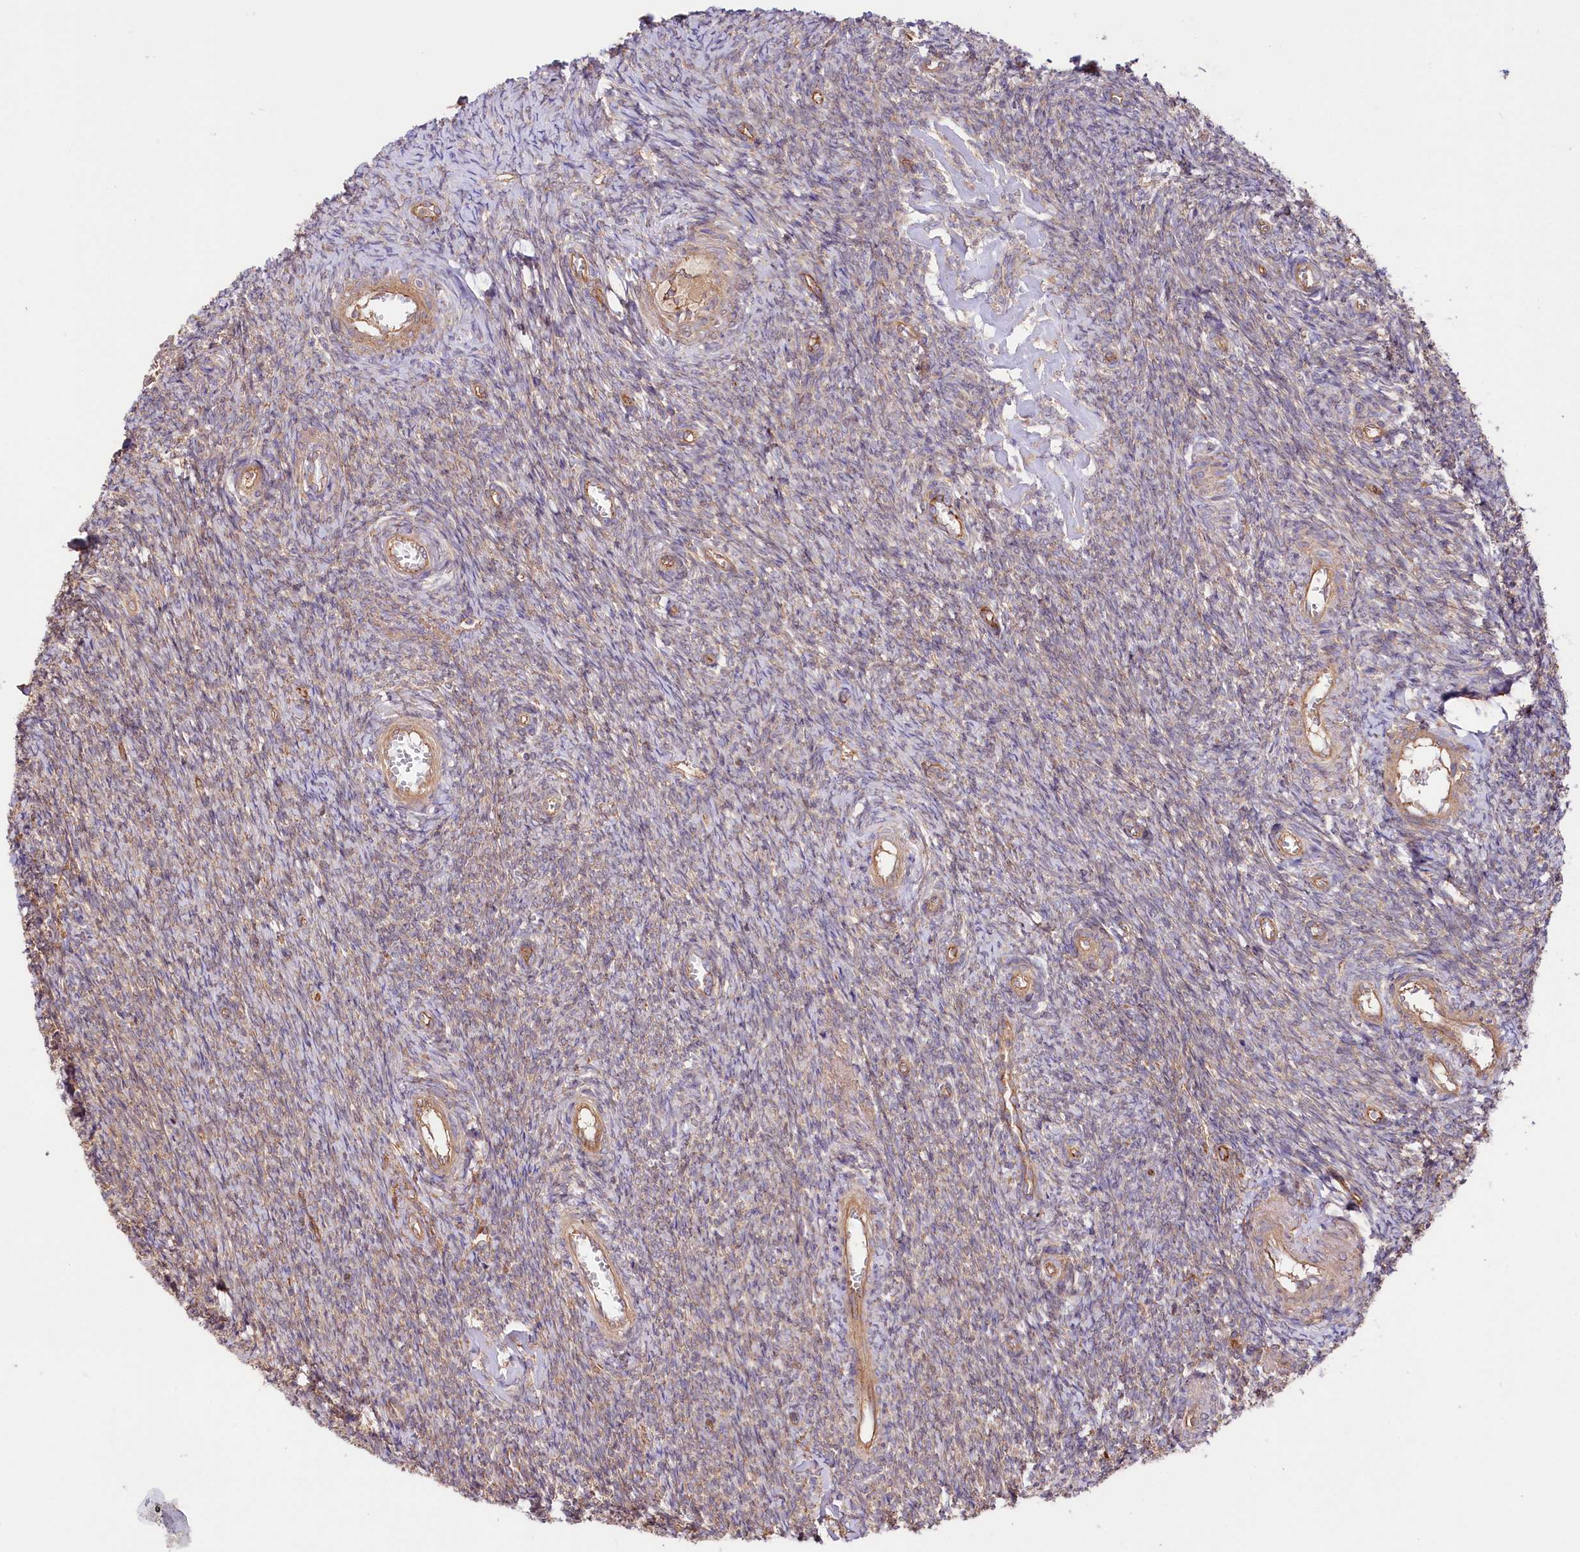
{"staining": {"intensity": "weak", "quantity": "25%-75%", "location": "cytoplasmic/membranous"}, "tissue": "ovary", "cell_type": "Ovarian stroma cells", "image_type": "normal", "snomed": [{"axis": "morphology", "description": "Normal tissue, NOS"}, {"axis": "topography", "description": "Ovary"}], "caption": "Immunohistochemistry micrograph of unremarkable ovary: ovary stained using IHC reveals low levels of weak protein expression localized specifically in the cytoplasmic/membranous of ovarian stroma cells, appearing as a cytoplasmic/membranous brown color.", "gene": "CEP295", "patient": {"sex": "female", "age": 44}}